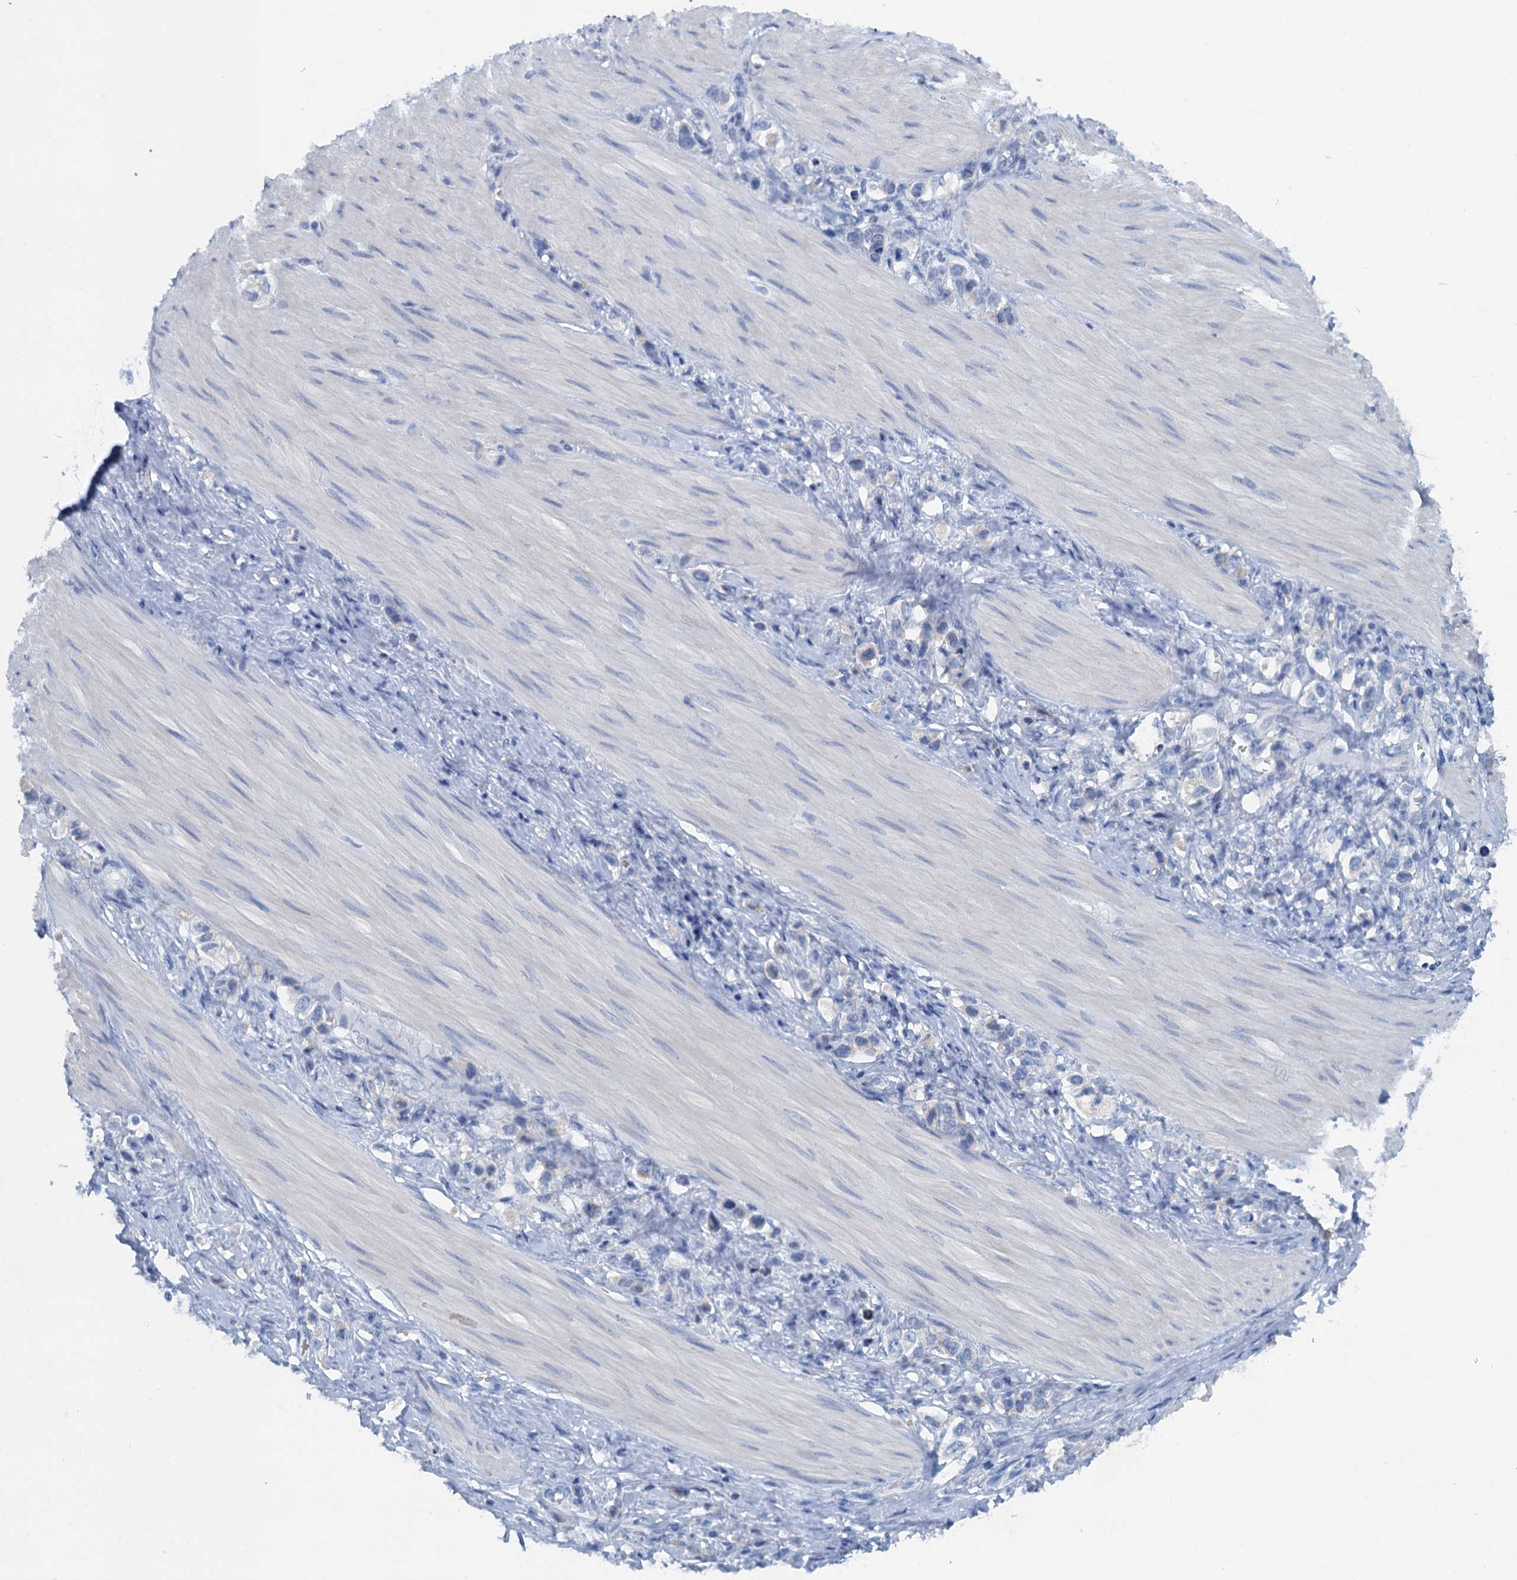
{"staining": {"intensity": "negative", "quantity": "none", "location": "none"}, "tissue": "stomach cancer", "cell_type": "Tumor cells", "image_type": "cancer", "snomed": [{"axis": "morphology", "description": "Adenocarcinoma, NOS"}, {"axis": "topography", "description": "Stomach"}], "caption": "Immunohistochemical staining of human stomach cancer reveals no significant expression in tumor cells.", "gene": "MYADML2", "patient": {"sex": "female", "age": 65}}